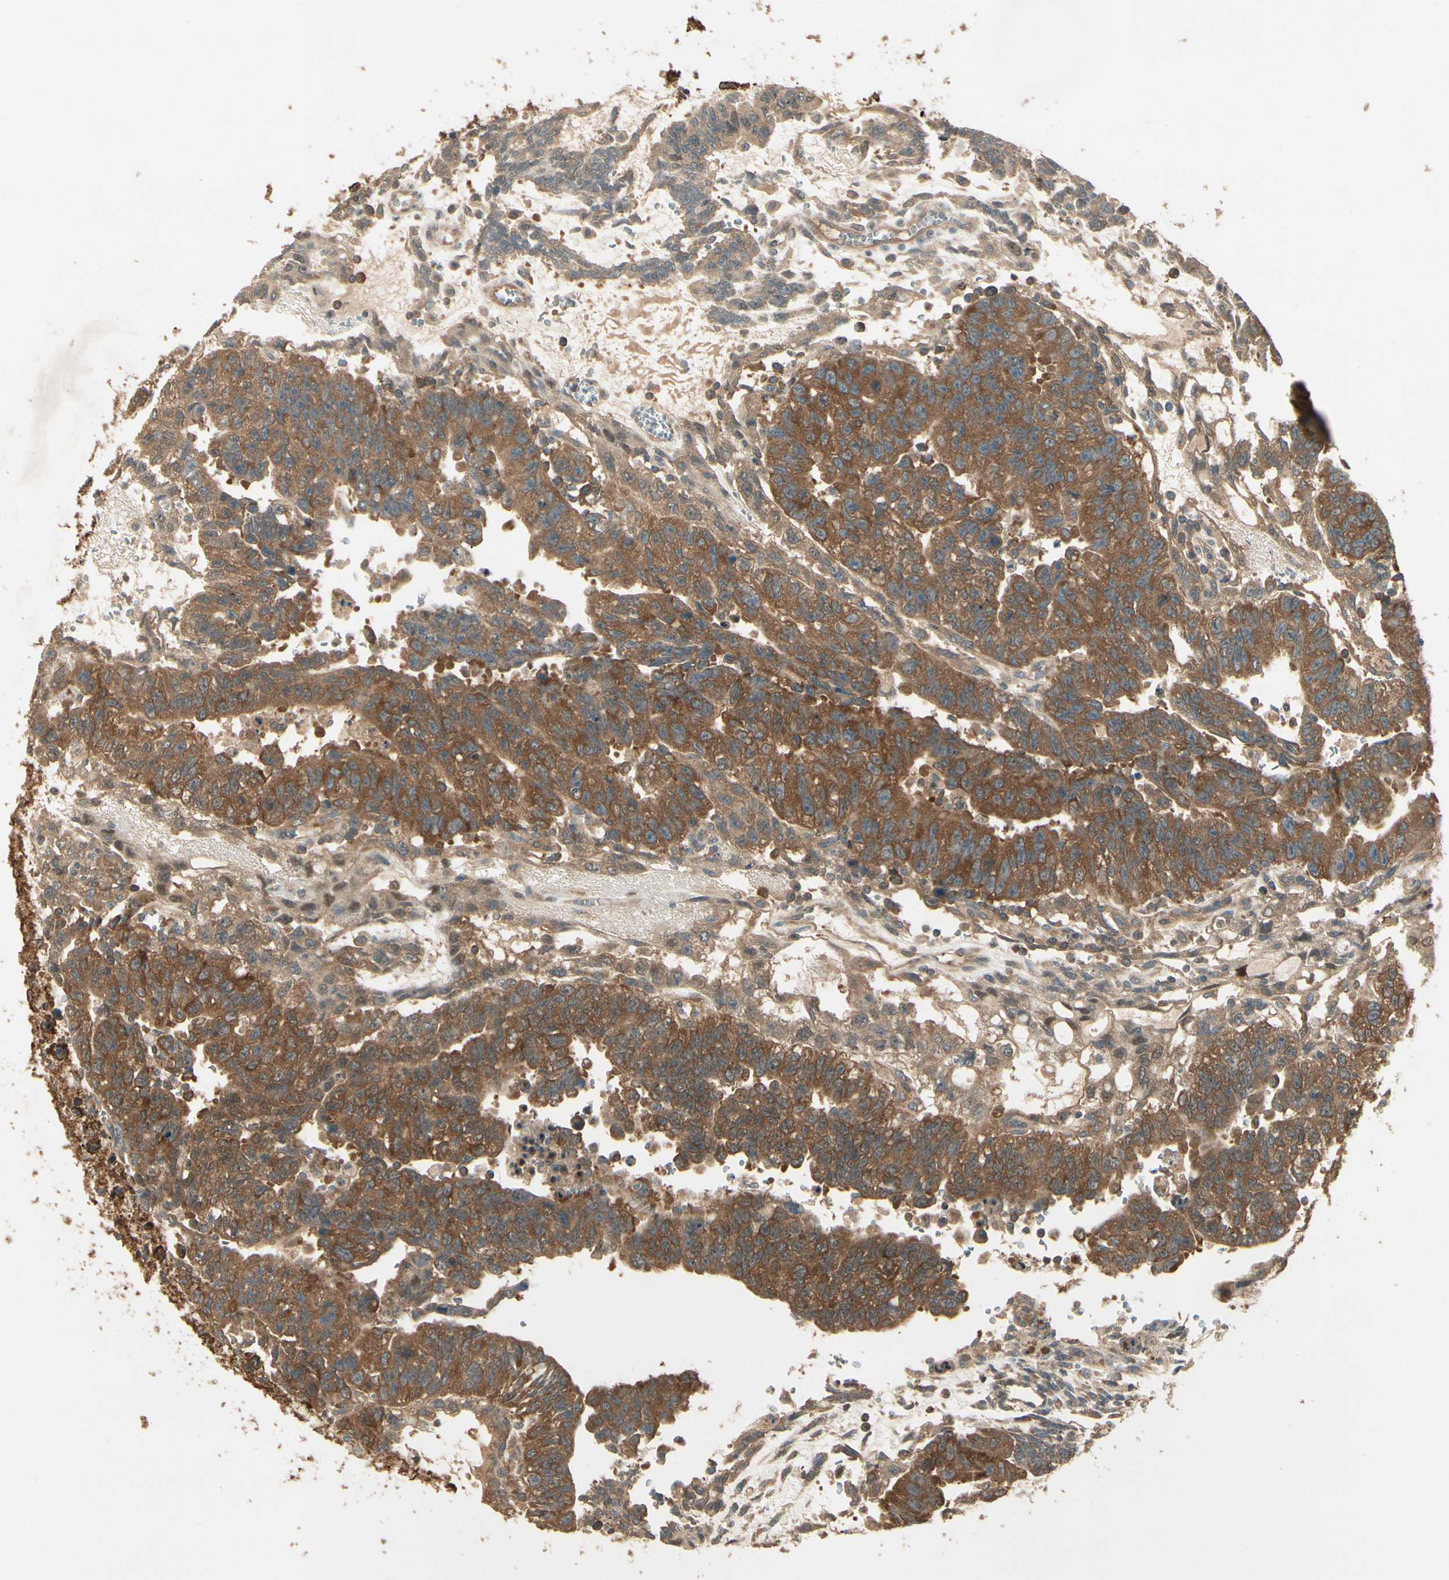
{"staining": {"intensity": "strong", "quantity": ">75%", "location": "cytoplasmic/membranous"}, "tissue": "testis cancer", "cell_type": "Tumor cells", "image_type": "cancer", "snomed": [{"axis": "morphology", "description": "Seminoma, NOS"}, {"axis": "morphology", "description": "Carcinoma, Embryonal, NOS"}, {"axis": "topography", "description": "Testis"}], "caption": "Testis seminoma was stained to show a protein in brown. There is high levels of strong cytoplasmic/membranous staining in approximately >75% of tumor cells. (DAB (3,3'-diaminobenzidine) = brown stain, brightfield microscopy at high magnification).", "gene": "CCT7", "patient": {"sex": "male", "age": 52}}